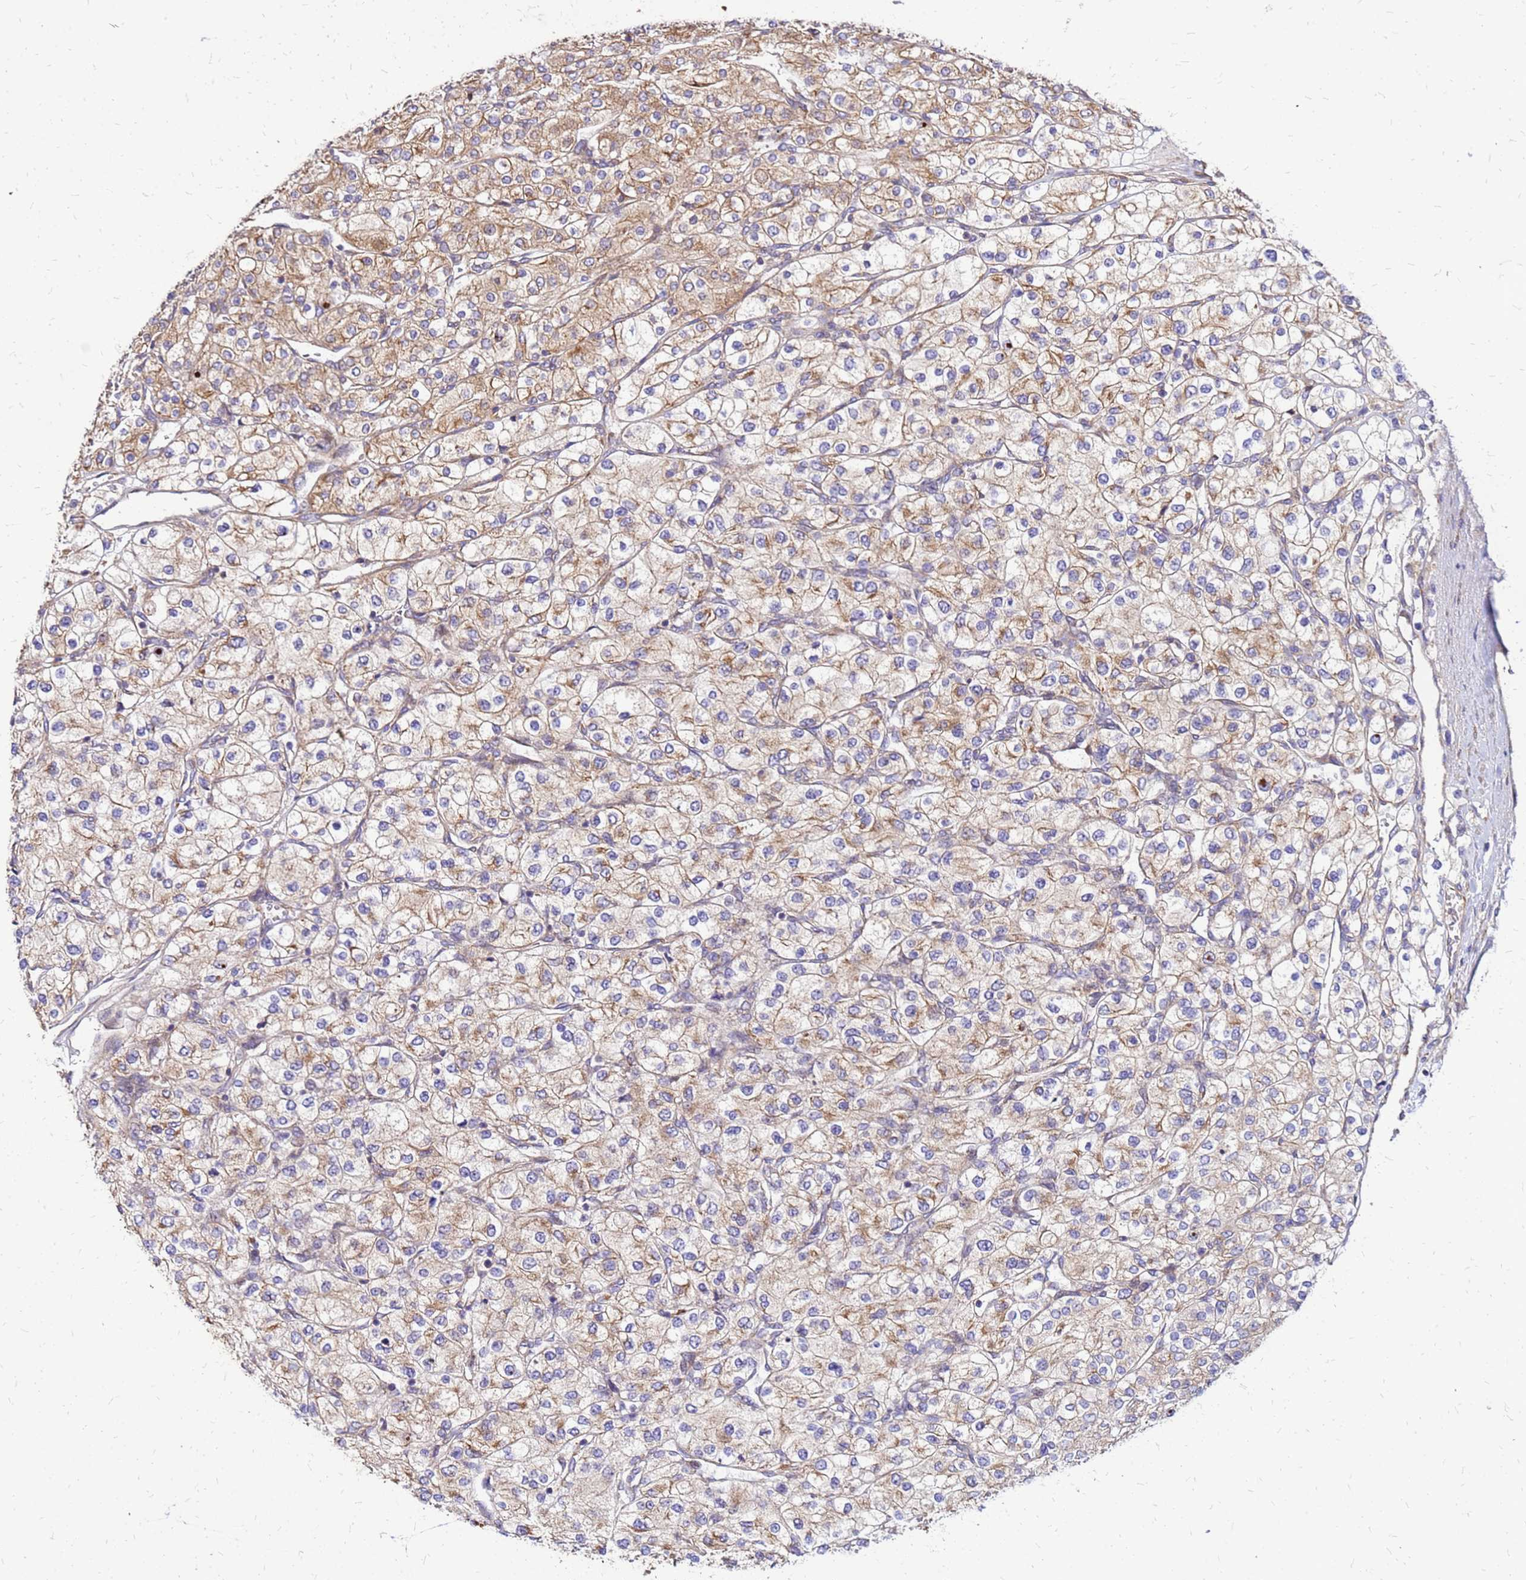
{"staining": {"intensity": "moderate", "quantity": ">75%", "location": "cytoplasmic/membranous"}, "tissue": "renal cancer", "cell_type": "Tumor cells", "image_type": "cancer", "snomed": [{"axis": "morphology", "description": "Adenocarcinoma, NOS"}, {"axis": "topography", "description": "Kidney"}], "caption": "Moderate cytoplasmic/membranous staining is seen in about >75% of tumor cells in renal cancer.", "gene": "VMO1", "patient": {"sex": "male", "age": 80}}